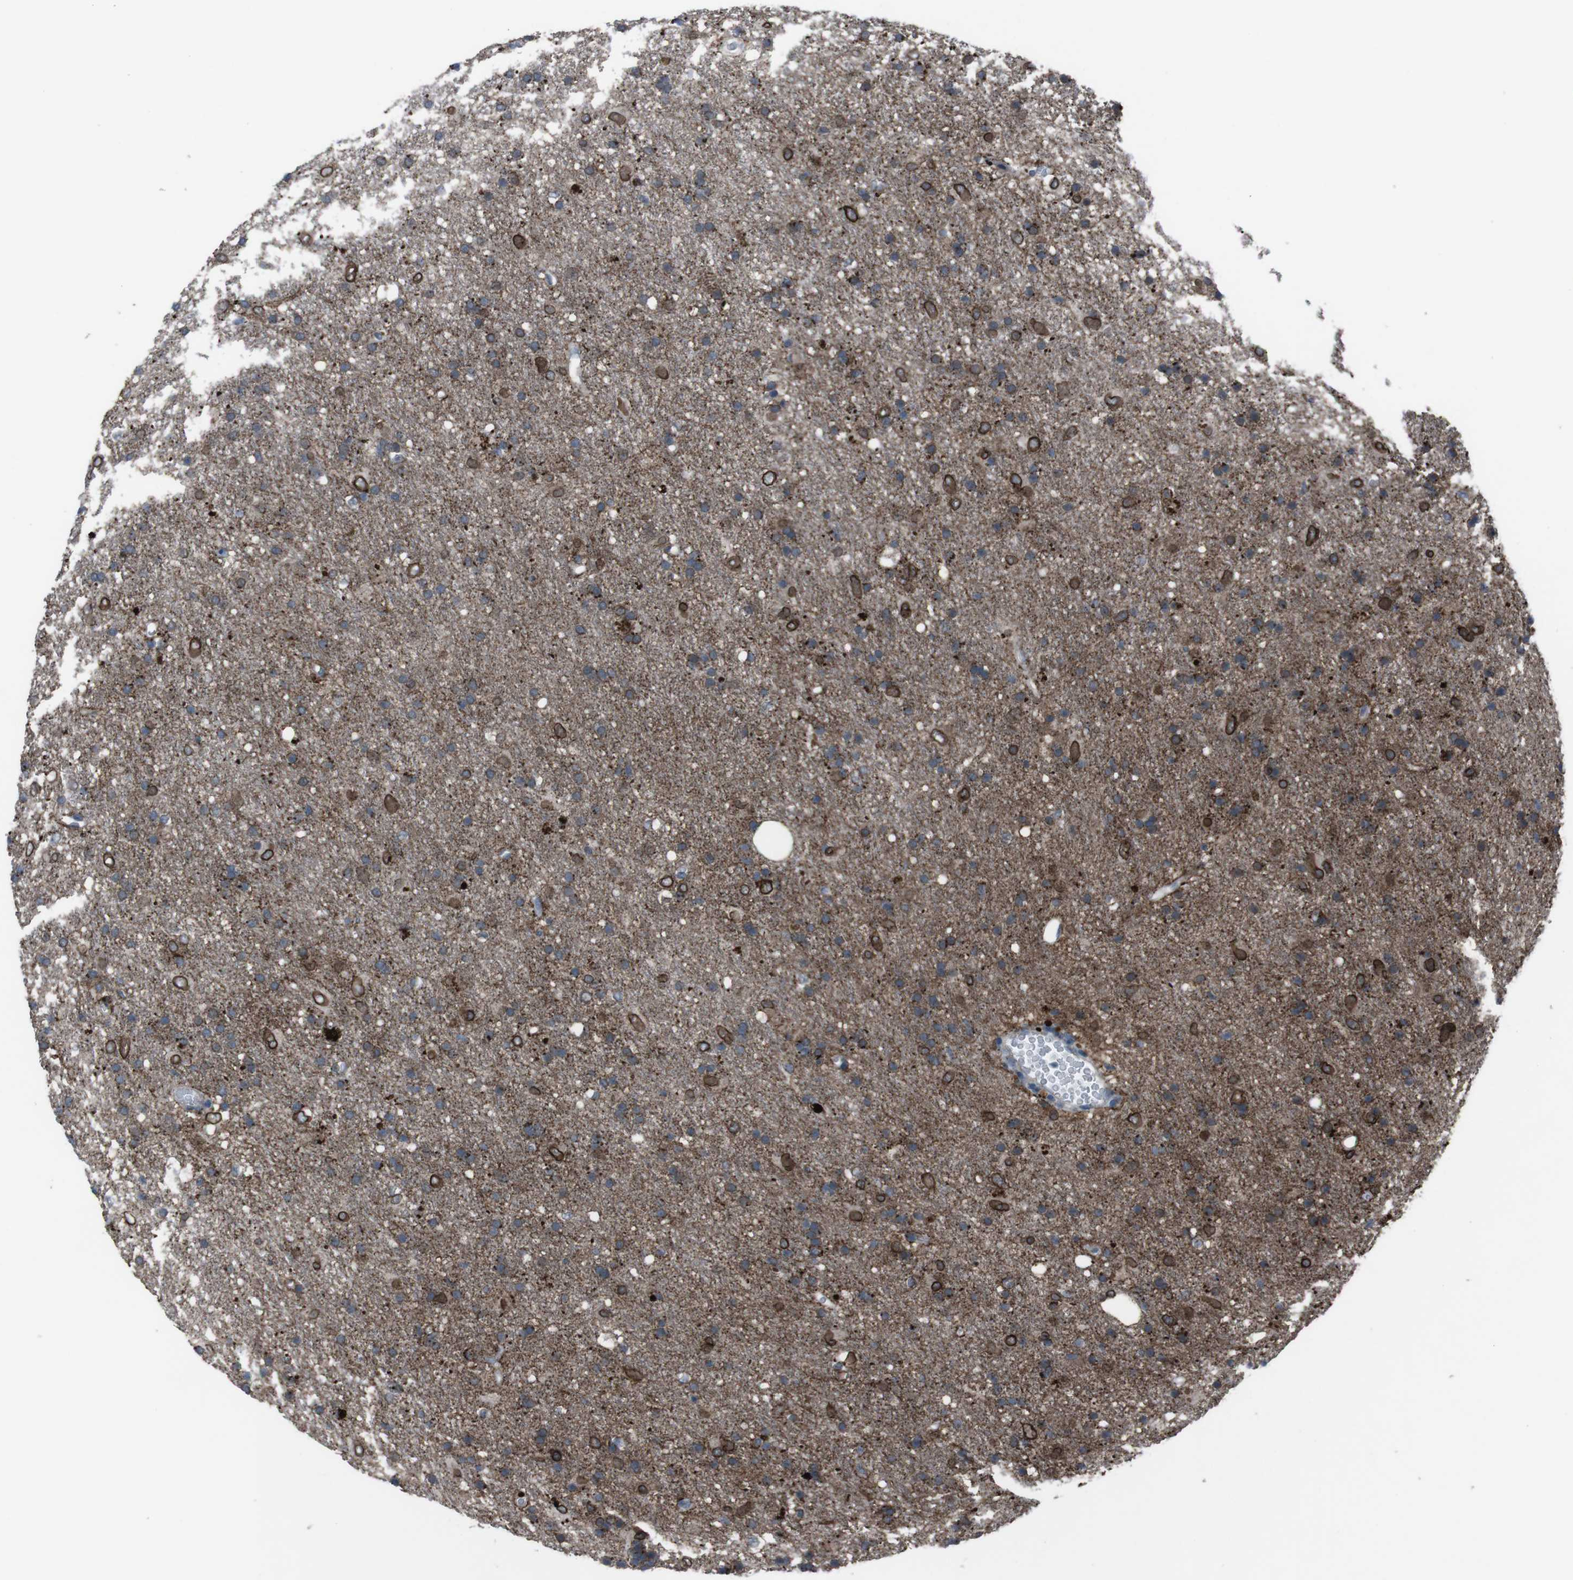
{"staining": {"intensity": "strong", "quantity": "25%-75%", "location": "cytoplasmic/membranous,nuclear"}, "tissue": "glioma", "cell_type": "Tumor cells", "image_type": "cancer", "snomed": [{"axis": "morphology", "description": "Glioma, malignant, Low grade"}, {"axis": "topography", "description": "Brain"}], "caption": "Protein expression analysis of human low-grade glioma (malignant) reveals strong cytoplasmic/membranous and nuclear positivity in about 25%-75% of tumor cells.", "gene": "EFNA5", "patient": {"sex": "male", "age": 77}}